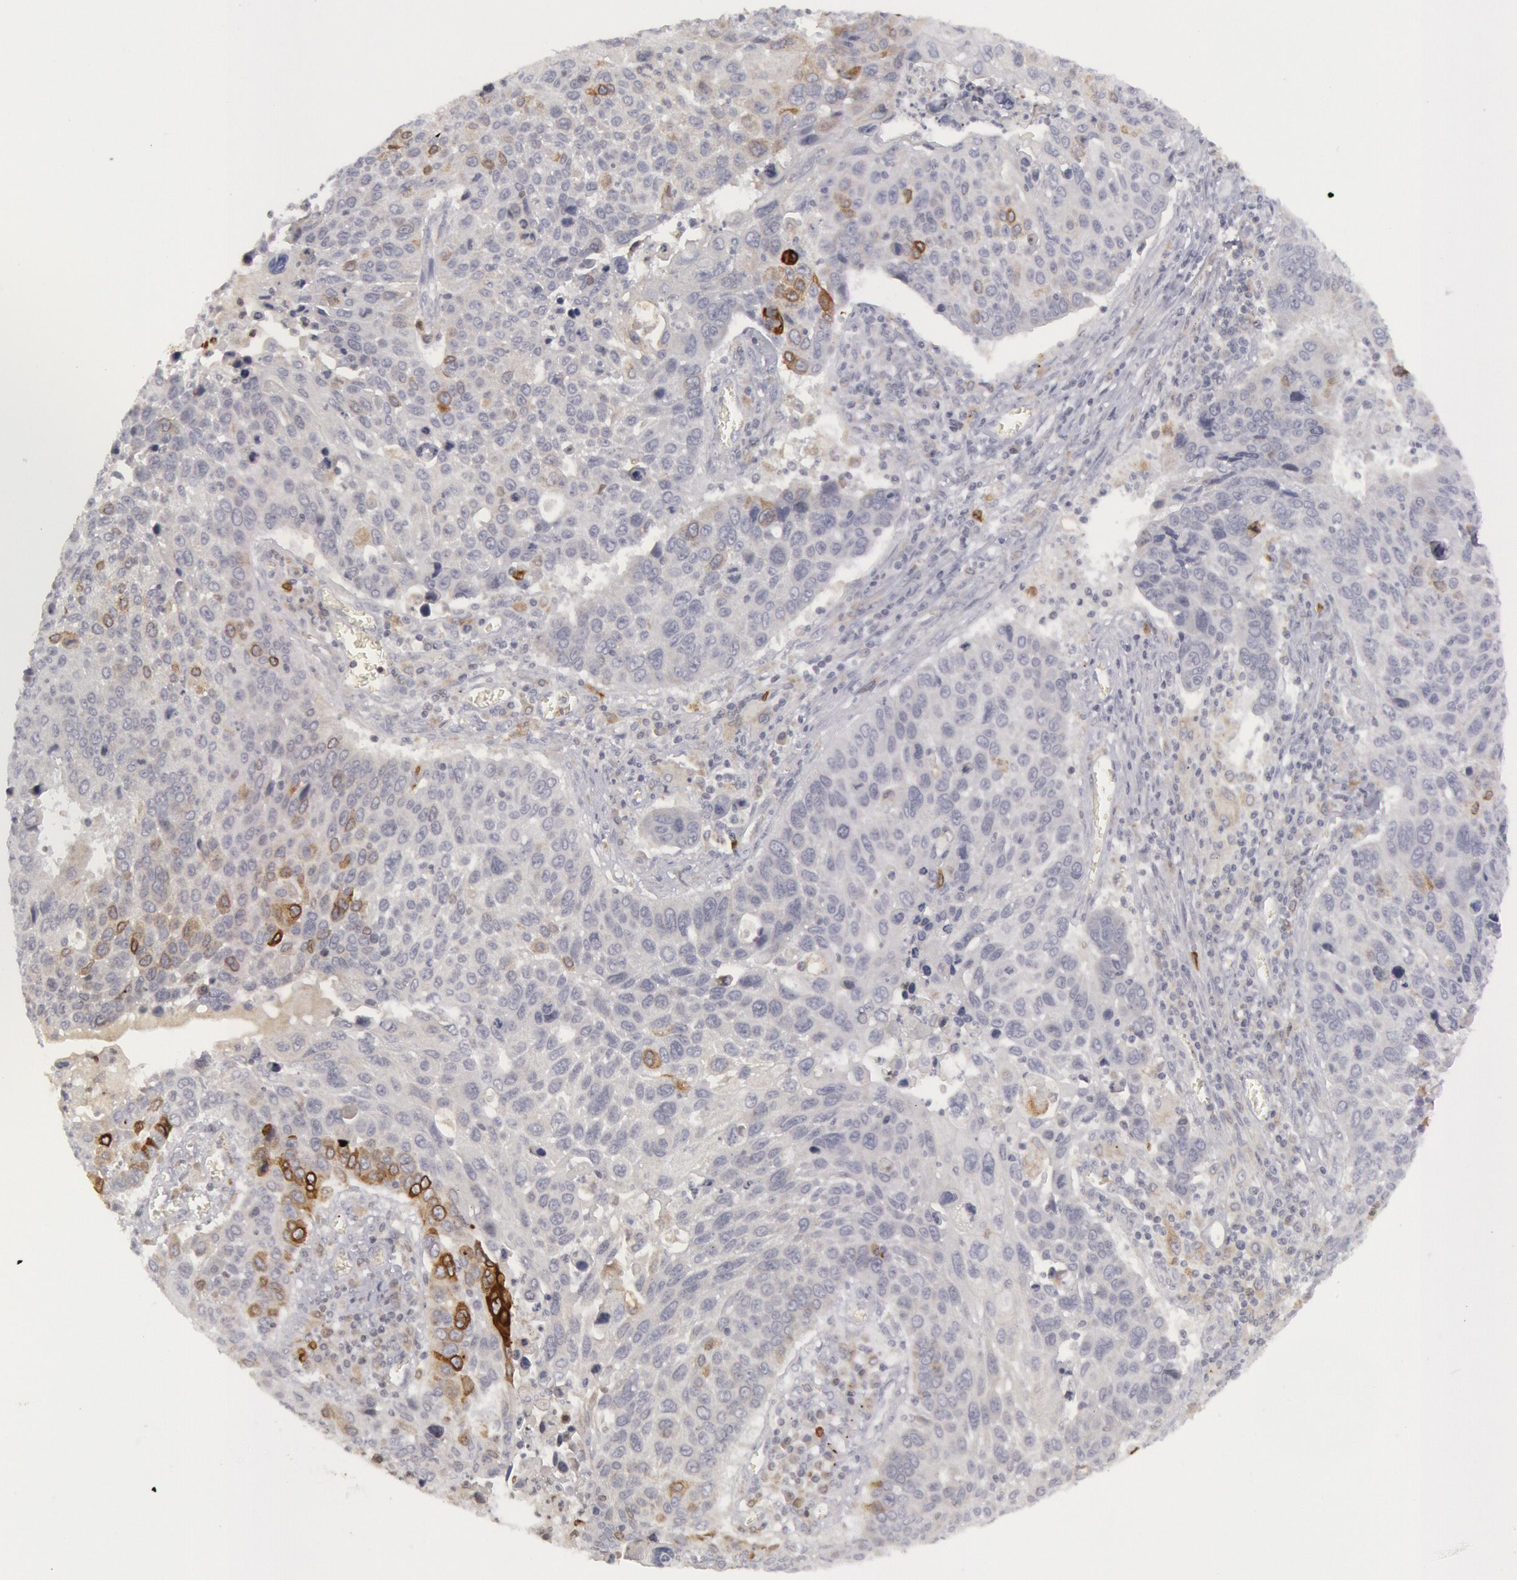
{"staining": {"intensity": "strong", "quantity": "<25%", "location": "cytoplasmic/membranous"}, "tissue": "lung cancer", "cell_type": "Tumor cells", "image_type": "cancer", "snomed": [{"axis": "morphology", "description": "Squamous cell carcinoma, NOS"}, {"axis": "topography", "description": "Lung"}], "caption": "Immunohistochemistry of lung squamous cell carcinoma displays medium levels of strong cytoplasmic/membranous expression in approximately <25% of tumor cells.", "gene": "PTGS2", "patient": {"sex": "male", "age": 68}}